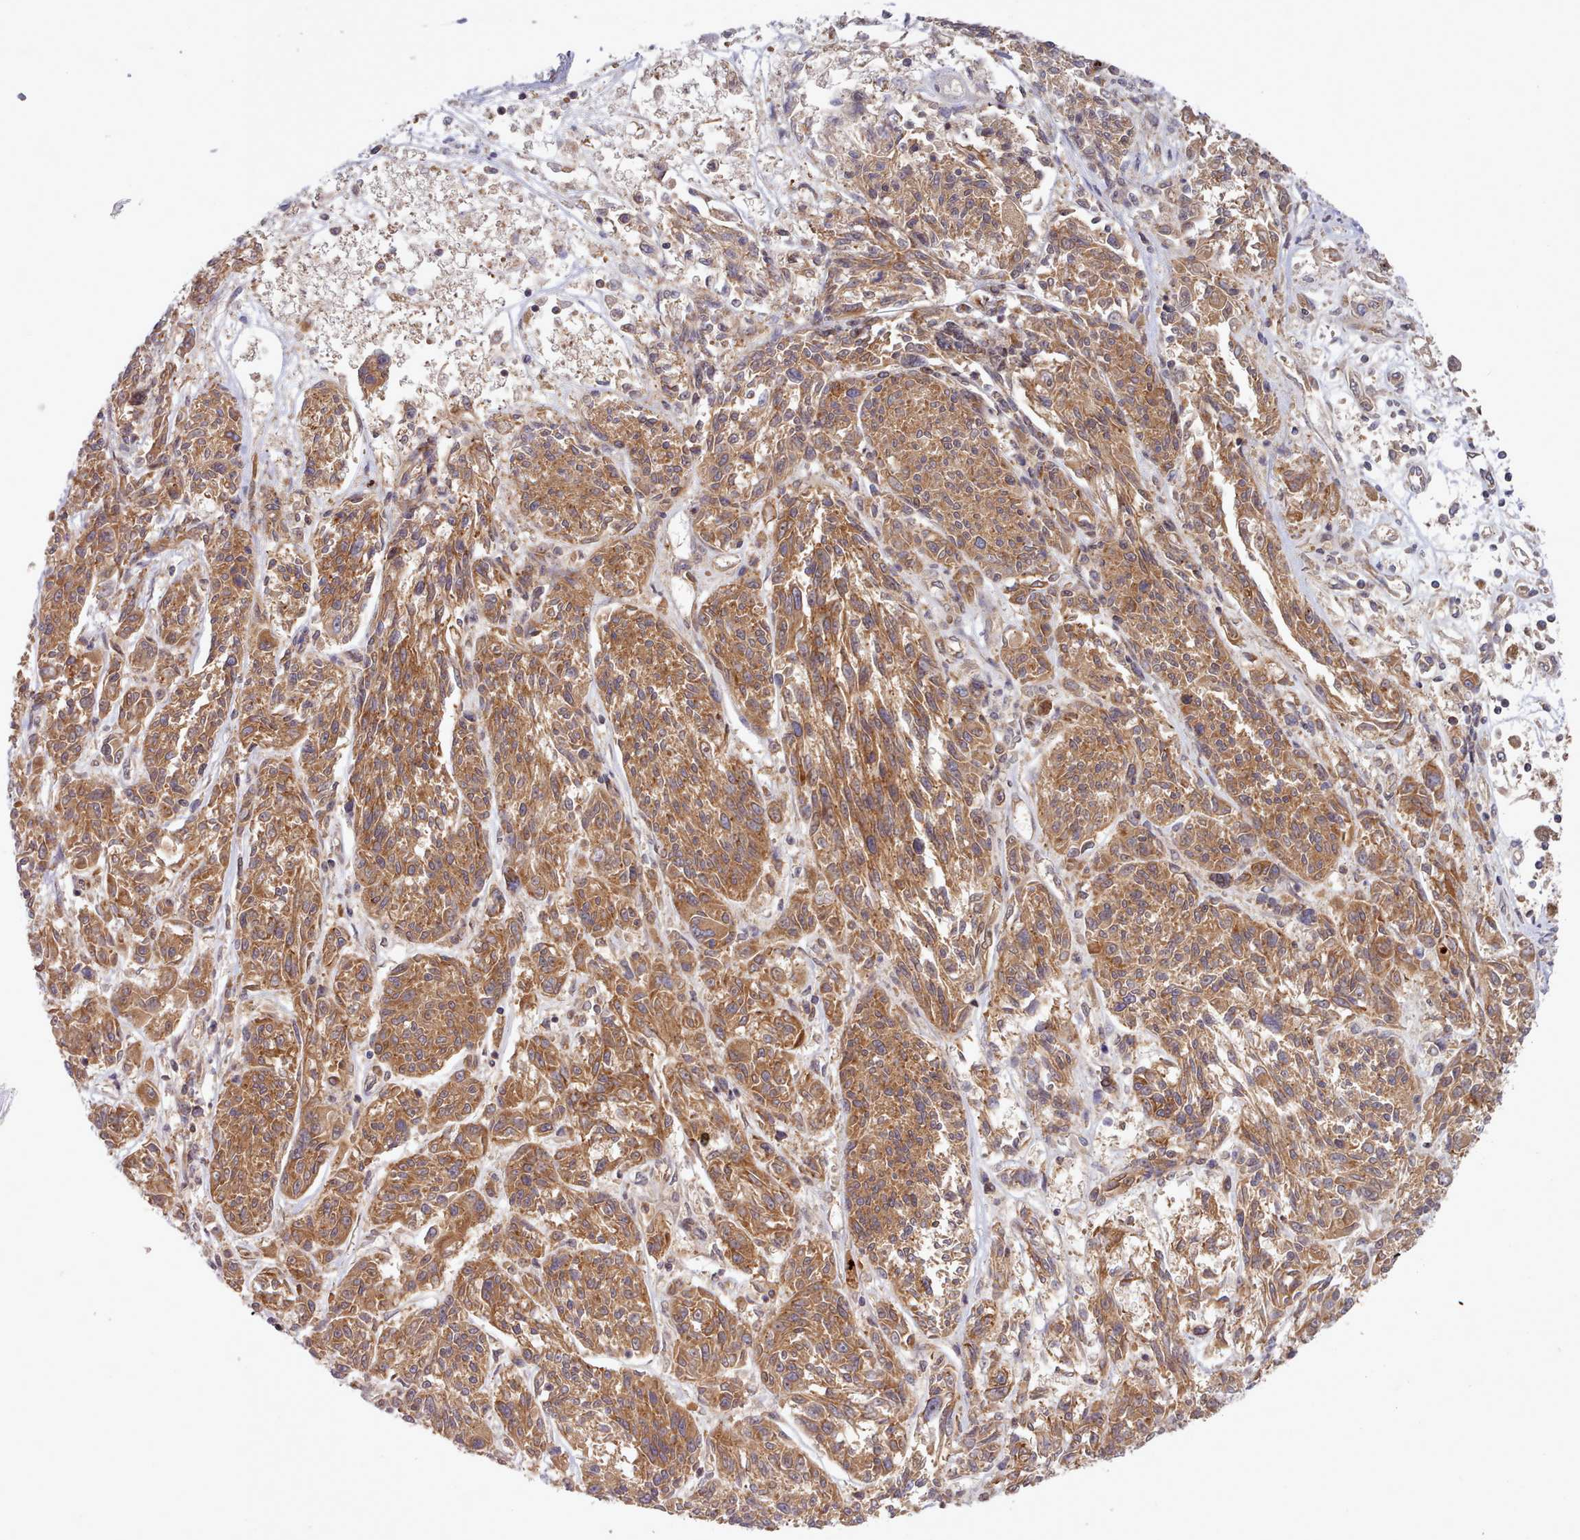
{"staining": {"intensity": "moderate", "quantity": ">75%", "location": "cytoplasmic/membranous"}, "tissue": "melanoma", "cell_type": "Tumor cells", "image_type": "cancer", "snomed": [{"axis": "morphology", "description": "Malignant melanoma, NOS"}, {"axis": "topography", "description": "Skin"}], "caption": "High-magnification brightfield microscopy of malignant melanoma stained with DAB (brown) and counterstained with hematoxylin (blue). tumor cells exhibit moderate cytoplasmic/membranous positivity is appreciated in approximately>75% of cells.", "gene": "UBE2G1", "patient": {"sex": "male", "age": 53}}